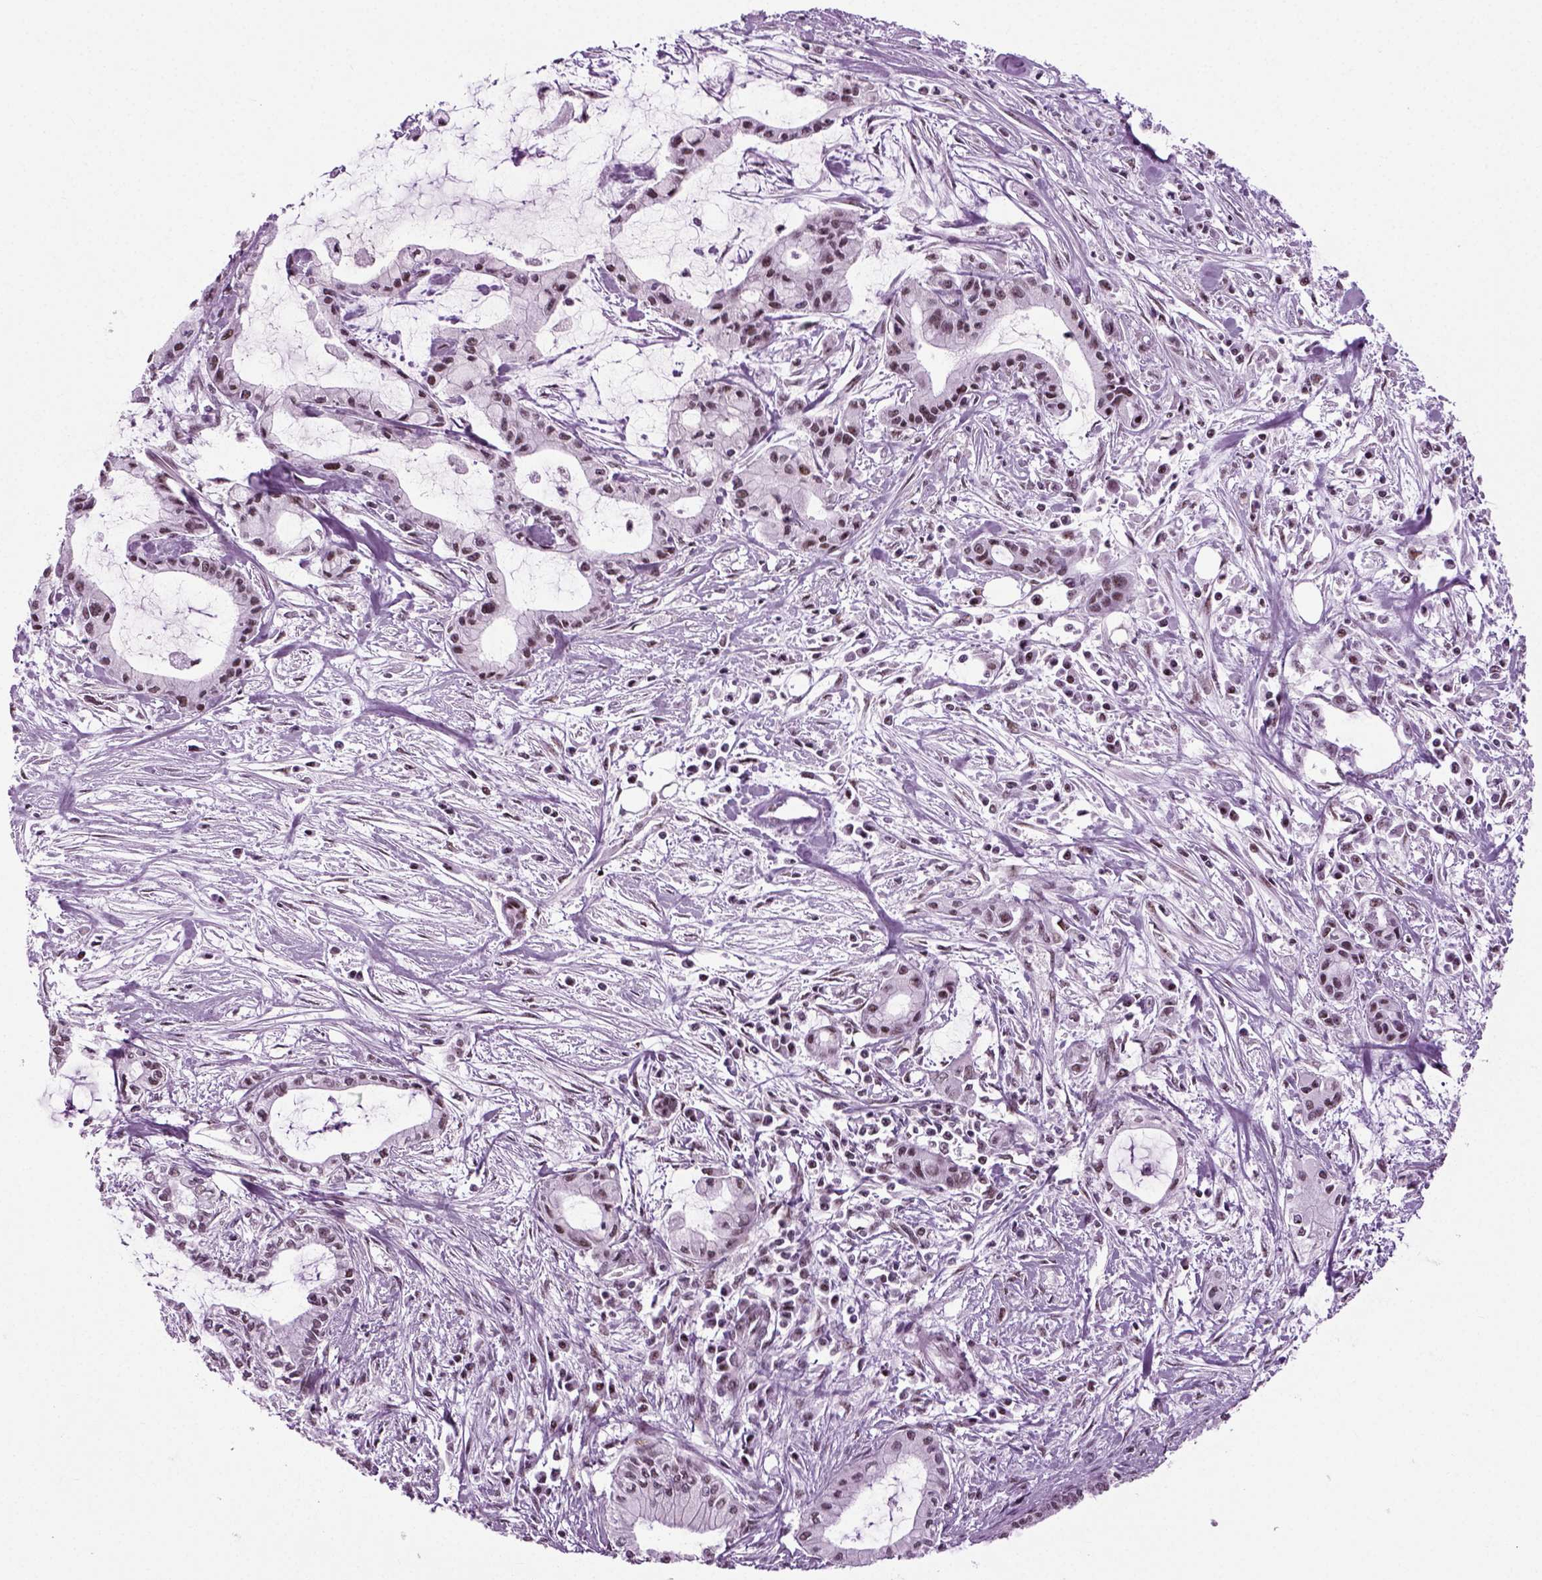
{"staining": {"intensity": "weak", "quantity": "<25%", "location": "nuclear"}, "tissue": "pancreatic cancer", "cell_type": "Tumor cells", "image_type": "cancer", "snomed": [{"axis": "morphology", "description": "Adenocarcinoma, NOS"}, {"axis": "topography", "description": "Pancreas"}], "caption": "Photomicrograph shows no significant protein staining in tumor cells of adenocarcinoma (pancreatic).", "gene": "RCOR3", "patient": {"sex": "male", "age": 48}}